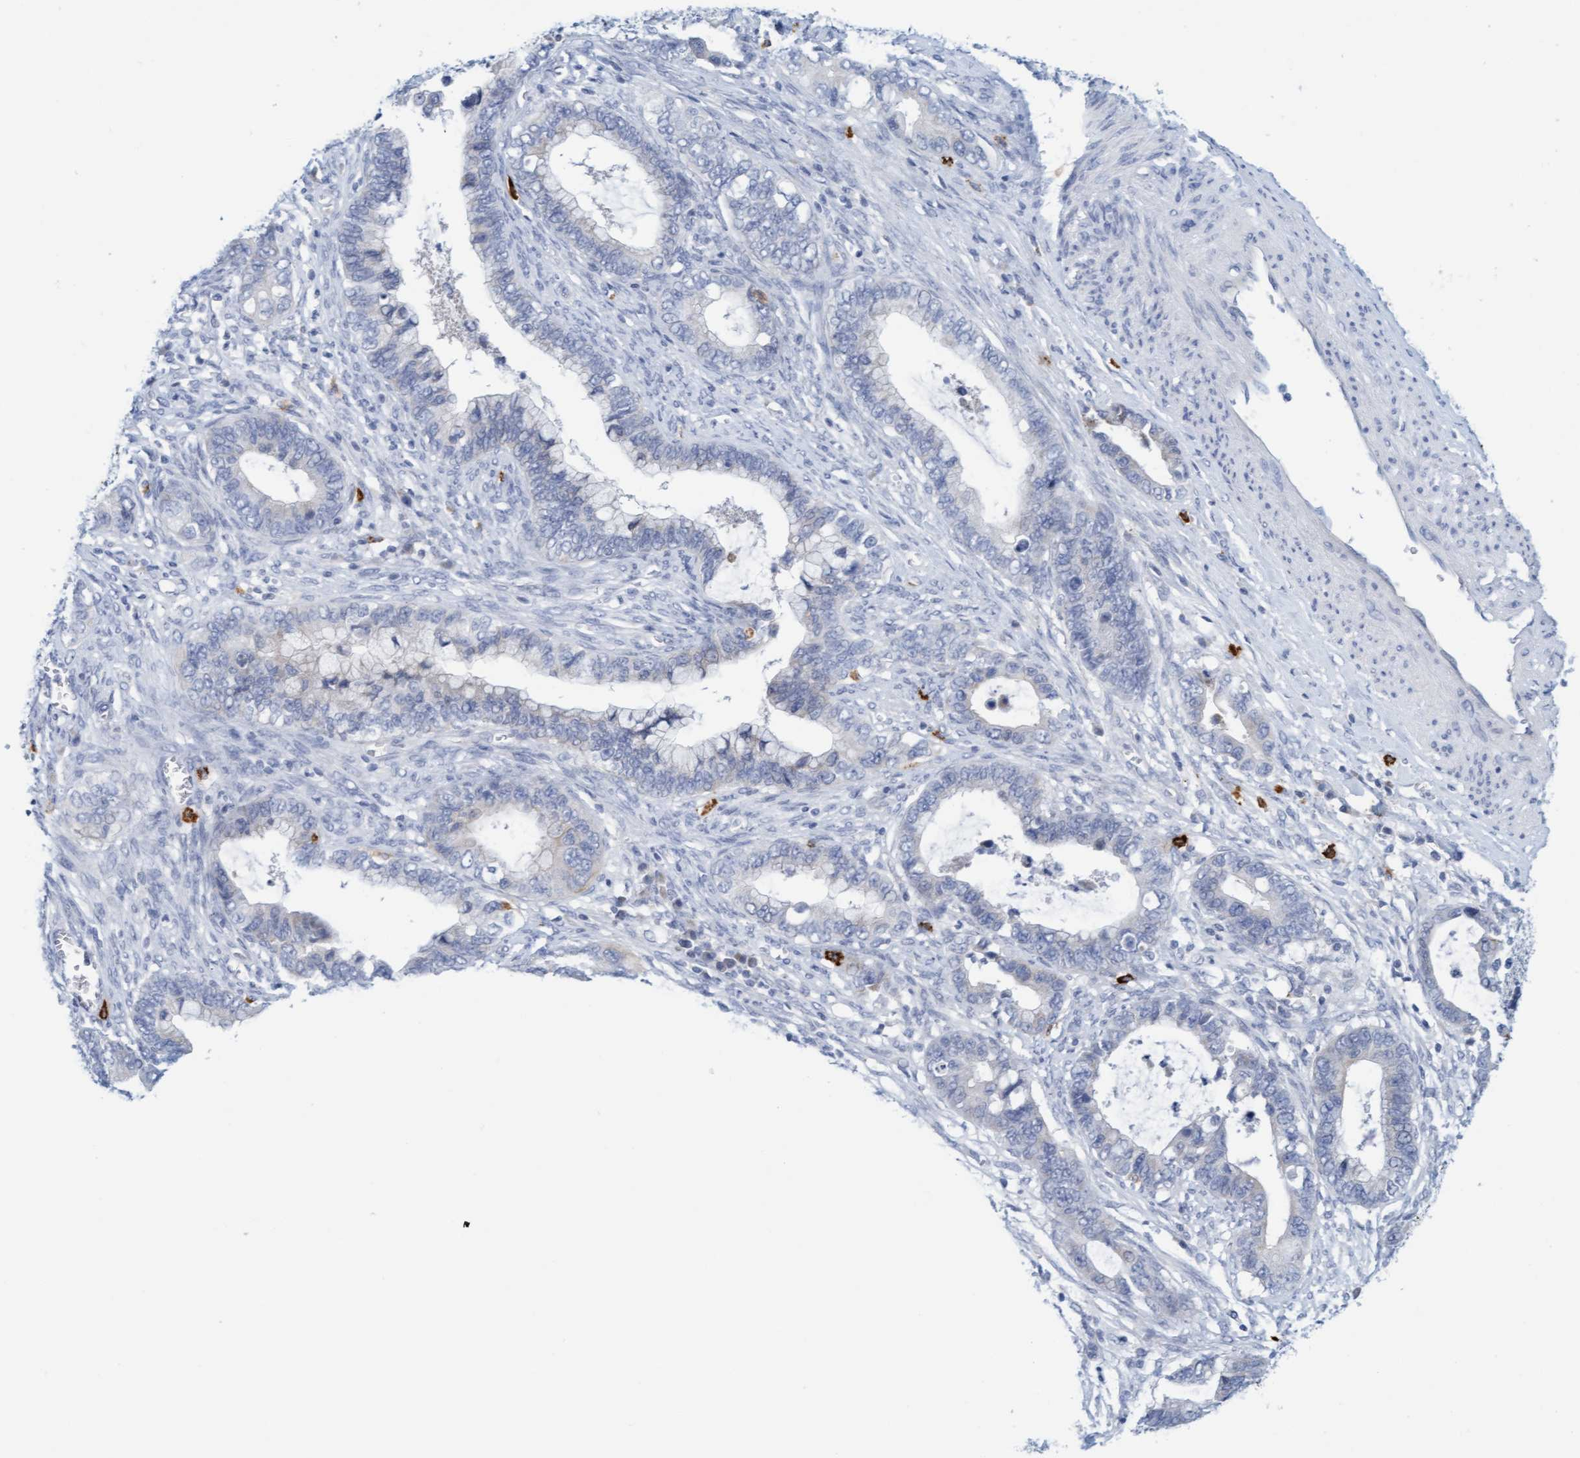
{"staining": {"intensity": "negative", "quantity": "none", "location": "none"}, "tissue": "cervical cancer", "cell_type": "Tumor cells", "image_type": "cancer", "snomed": [{"axis": "morphology", "description": "Adenocarcinoma, NOS"}, {"axis": "topography", "description": "Cervix"}], "caption": "This histopathology image is of cervical adenocarcinoma stained with immunohistochemistry to label a protein in brown with the nuclei are counter-stained blue. There is no positivity in tumor cells.", "gene": "CPA3", "patient": {"sex": "female", "age": 44}}